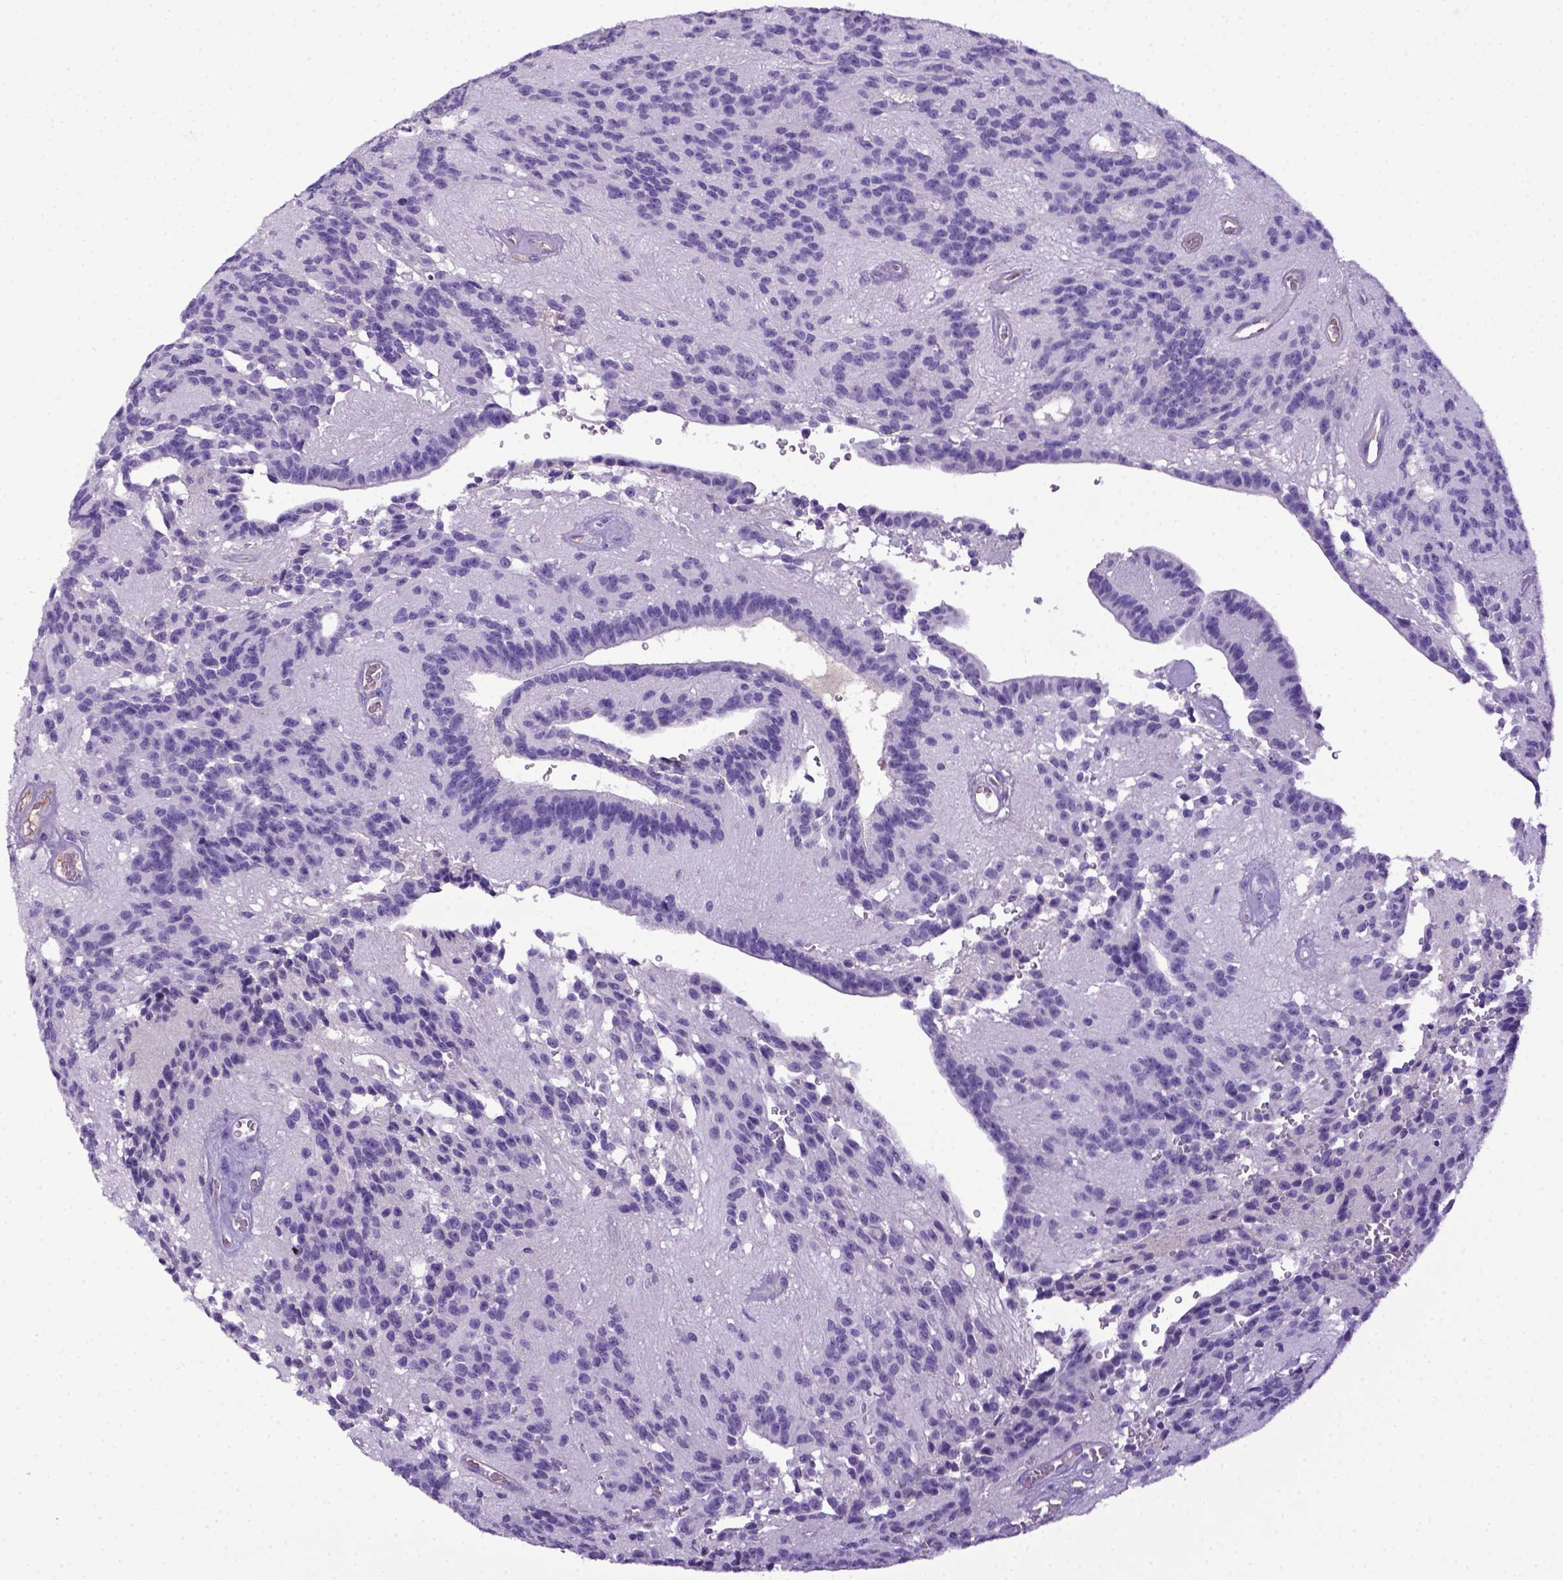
{"staining": {"intensity": "negative", "quantity": "none", "location": "none"}, "tissue": "glioma", "cell_type": "Tumor cells", "image_type": "cancer", "snomed": [{"axis": "morphology", "description": "Glioma, malignant, Low grade"}, {"axis": "topography", "description": "Brain"}], "caption": "Tumor cells show no significant protein positivity in malignant low-grade glioma.", "gene": "ITIH4", "patient": {"sex": "male", "age": 31}}